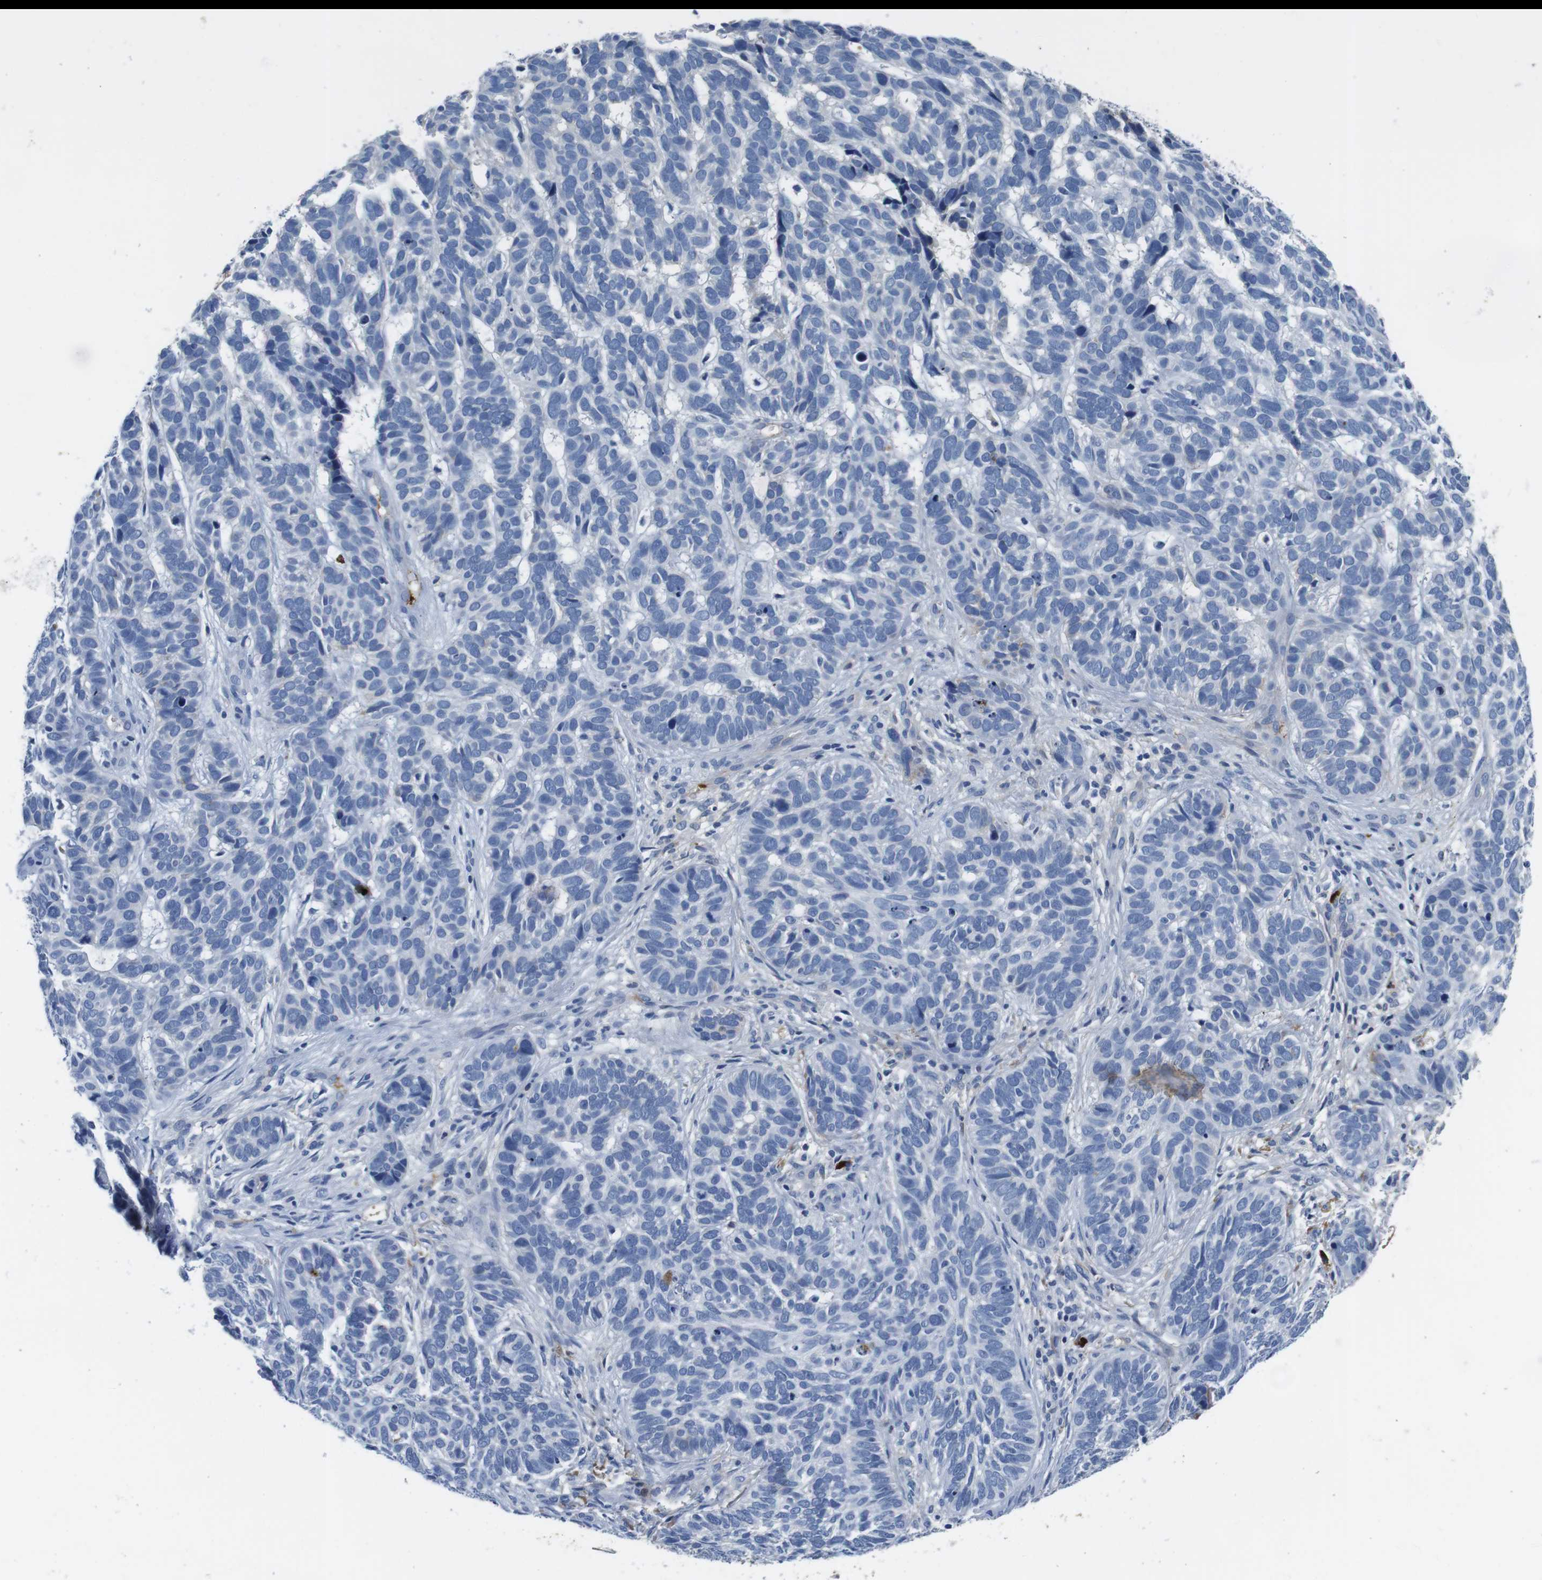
{"staining": {"intensity": "negative", "quantity": "none", "location": "none"}, "tissue": "skin cancer", "cell_type": "Tumor cells", "image_type": "cancer", "snomed": [{"axis": "morphology", "description": "Basal cell carcinoma"}, {"axis": "topography", "description": "Skin"}], "caption": "Immunohistochemistry (IHC) photomicrograph of human skin cancer stained for a protein (brown), which reveals no positivity in tumor cells.", "gene": "IGKC", "patient": {"sex": "male", "age": 87}}